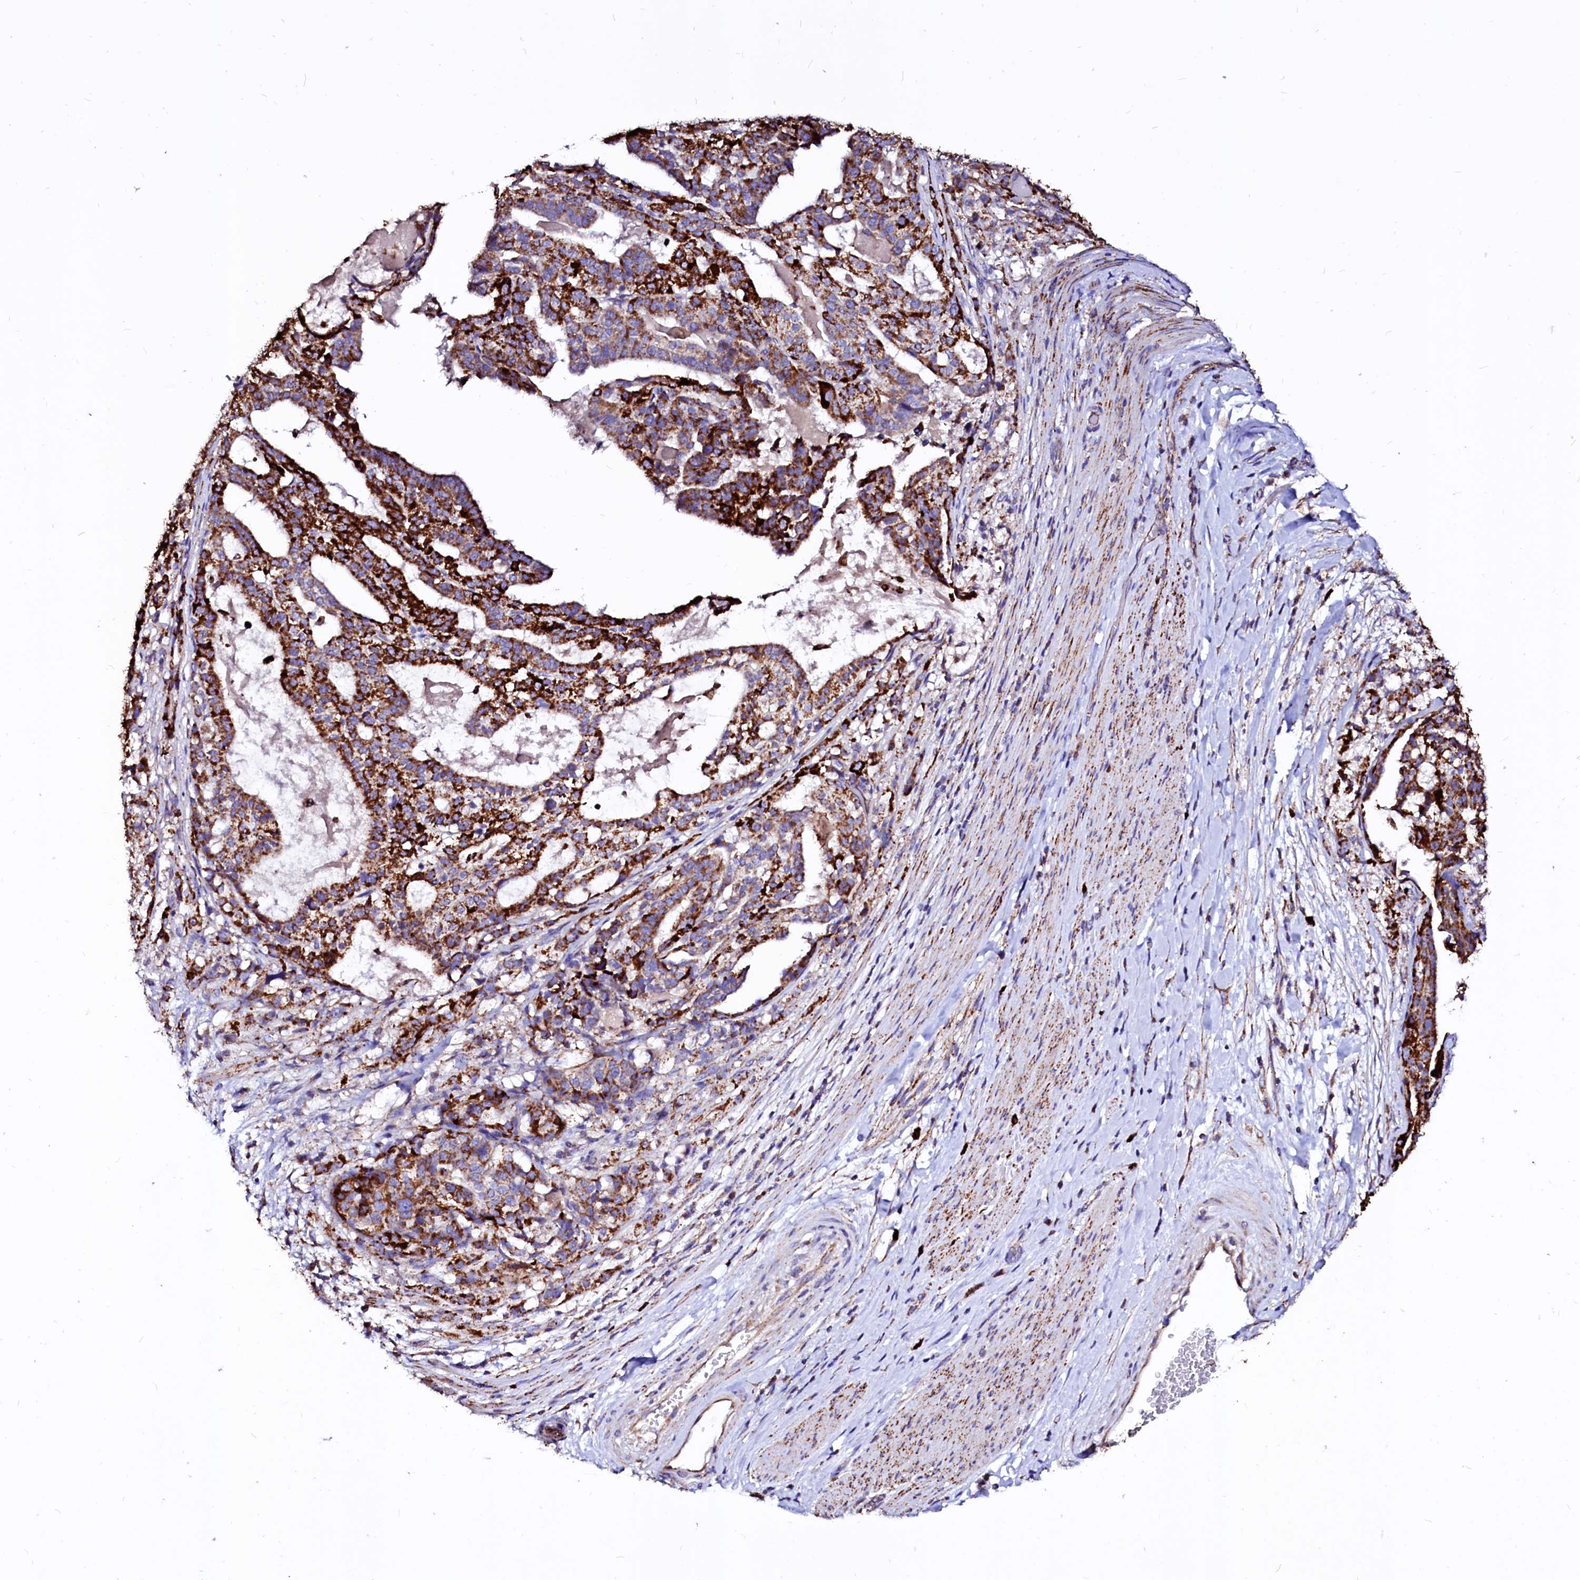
{"staining": {"intensity": "strong", "quantity": ">75%", "location": "cytoplasmic/membranous"}, "tissue": "stomach cancer", "cell_type": "Tumor cells", "image_type": "cancer", "snomed": [{"axis": "morphology", "description": "Adenocarcinoma, NOS"}, {"axis": "topography", "description": "Stomach"}], "caption": "Protein expression analysis of stomach adenocarcinoma displays strong cytoplasmic/membranous positivity in about >75% of tumor cells.", "gene": "MAOB", "patient": {"sex": "male", "age": 48}}